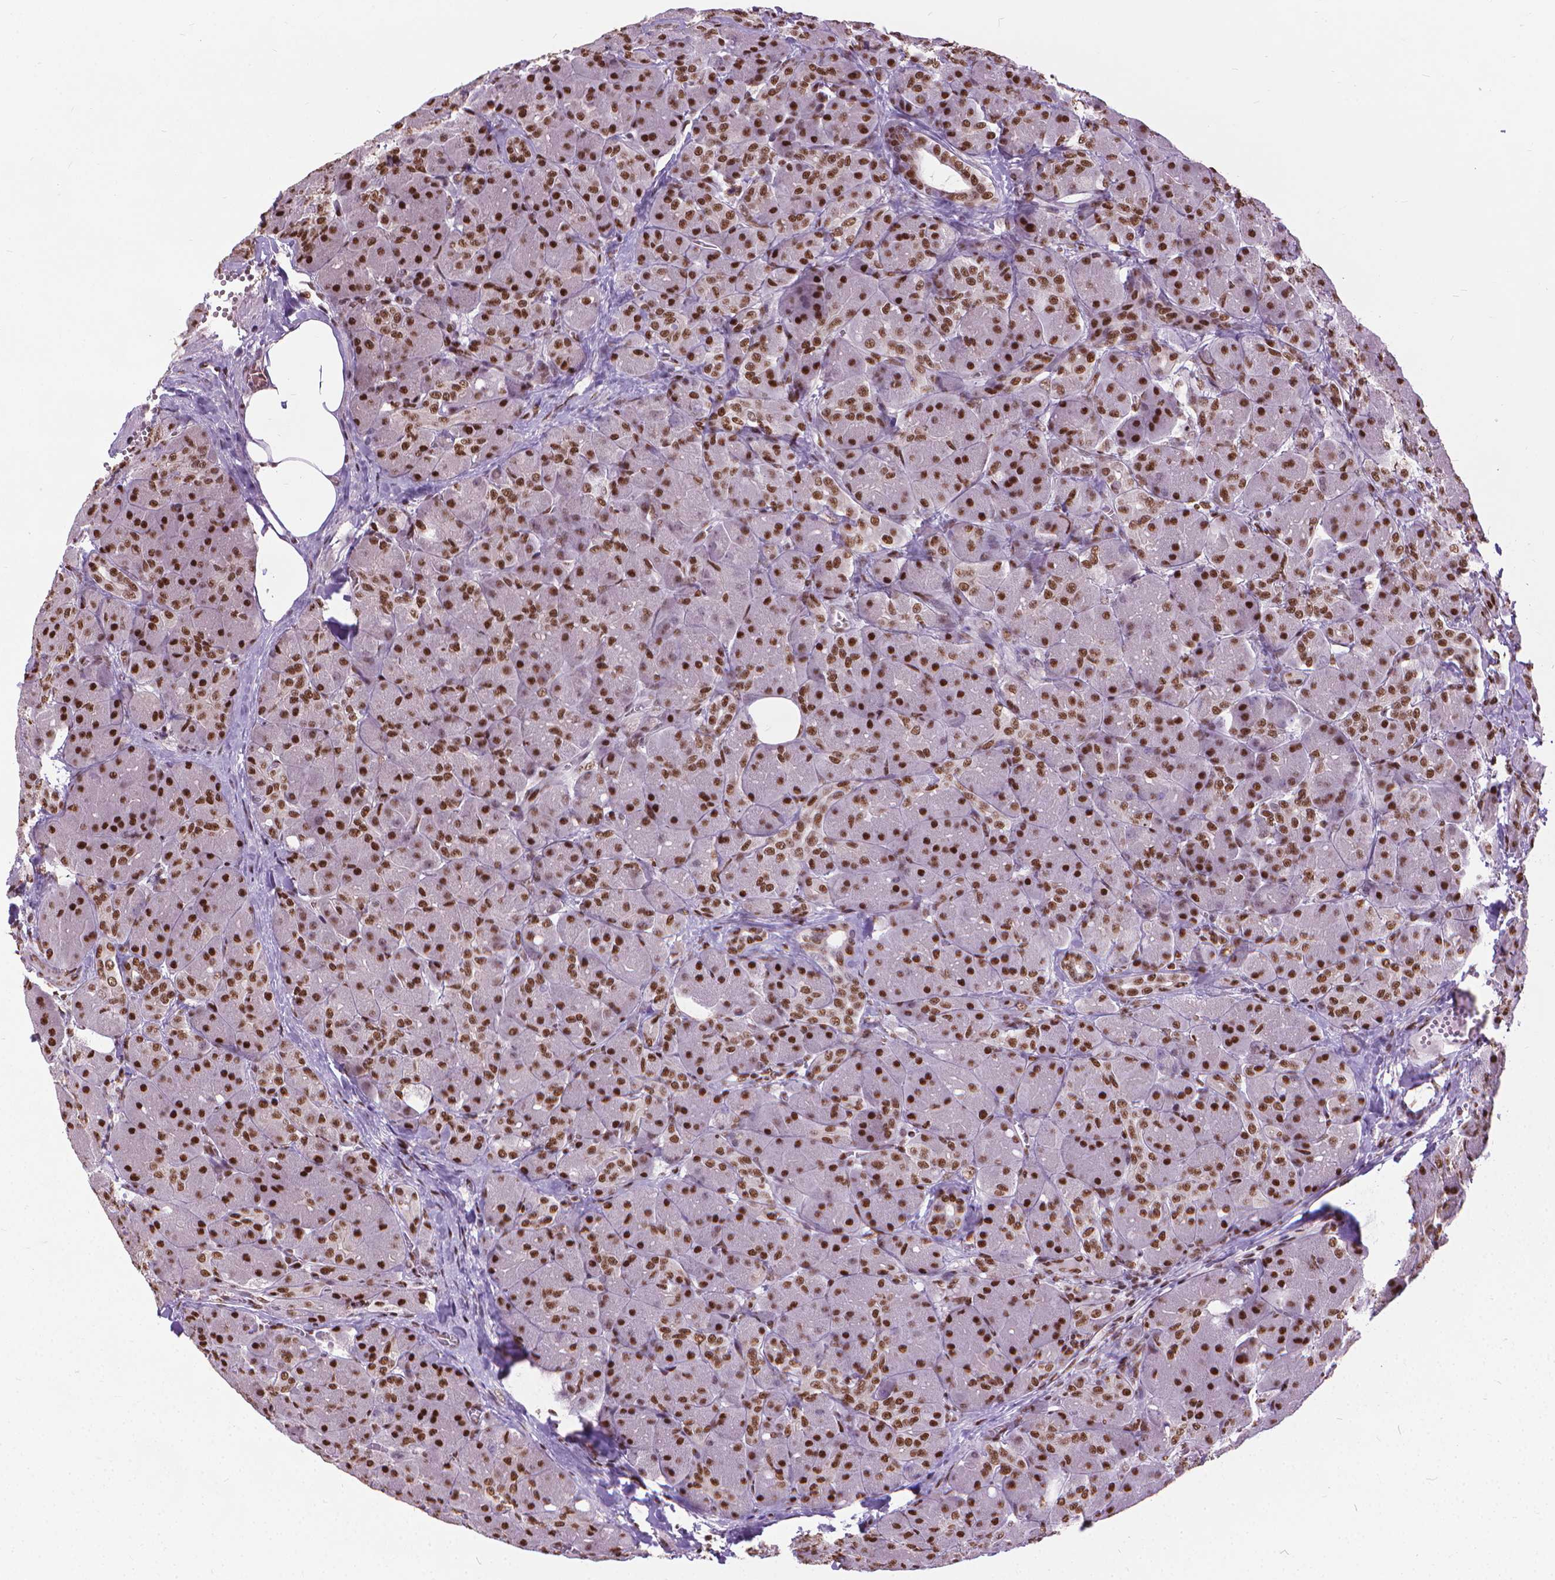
{"staining": {"intensity": "strong", "quantity": ">75%", "location": "nuclear"}, "tissue": "pancreas", "cell_type": "Exocrine glandular cells", "image_type": "normal", "snomed": [{"axis": "morphology", "description": "Normal tissue, NOS"}, {"axis": "topography", "description": "Pancreas"}], "caption": "Immunohistochemical staining of normal pancreas displays >75% levels of strong nuclear protein positivity in about >75% of exocrine glandular cells. (Stains: DAB (3,3'-diaminobenzidine) in brown, nuclei in blue, Microscopy: brightfield microscopy at high magnification).", "gene": "AKAP8", "patient": {"sex": "male", "age": 55}}